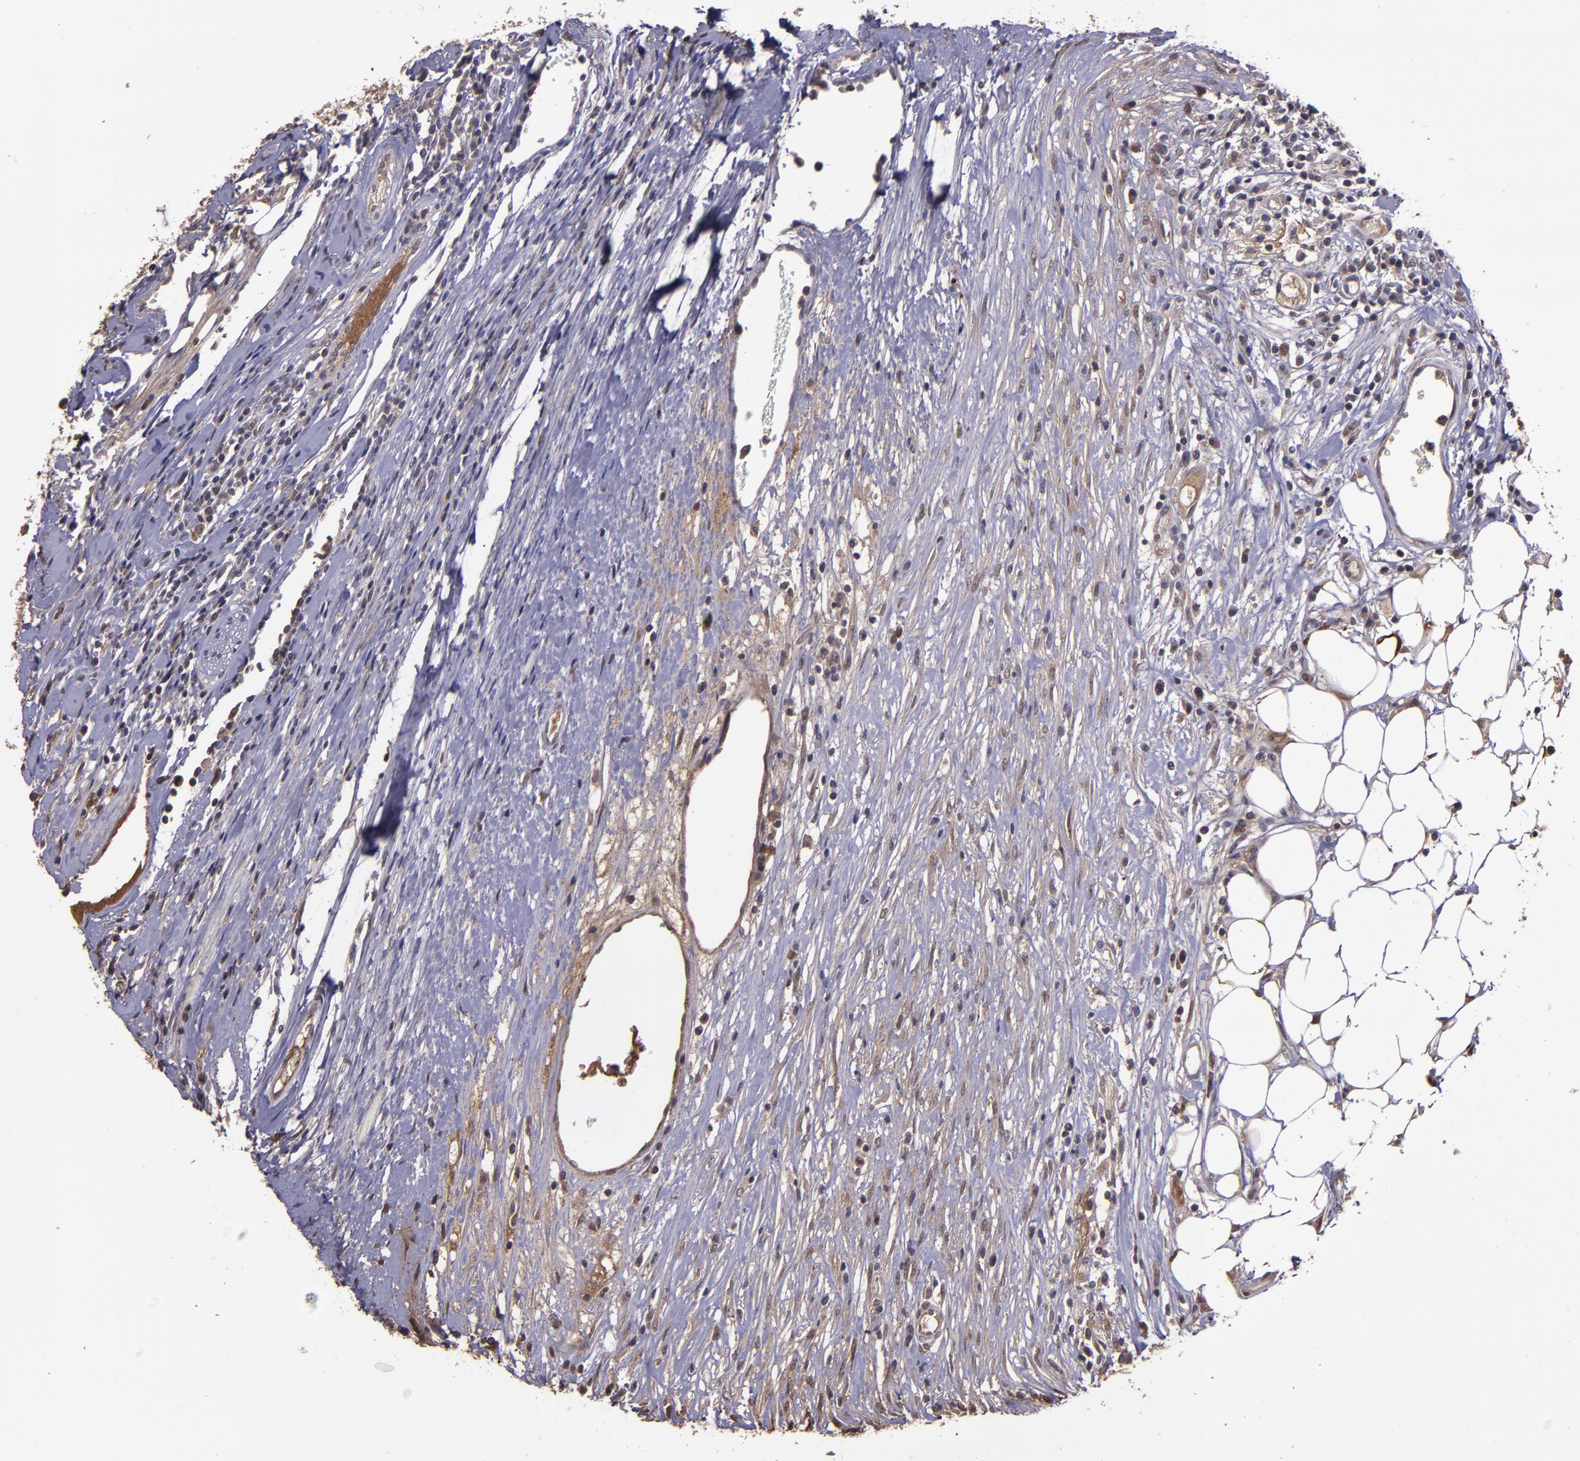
{"staining": {"intensity": "weak", "quantity": ">75%", "location": "cytoplasmic/membranous"}, "tissue": "colorectal cancer", "cell_type": "Tumor cells", "image_type": "cancer", "snomed": [{"axis": "morphology", "description": "Adenocarcinoma, NOS"}, {"axis": "topography", "description": "Colon"}], "caption": "A high-resolution photomicrograph shows IHC staining of adenocarcinoma (colorectal), which exhibits weak cytoplasmic/membranous staining in approximately >75% of tumor cells.", "gene": "SERPINF2", "patient": {"sex": "female", "age": 53}}